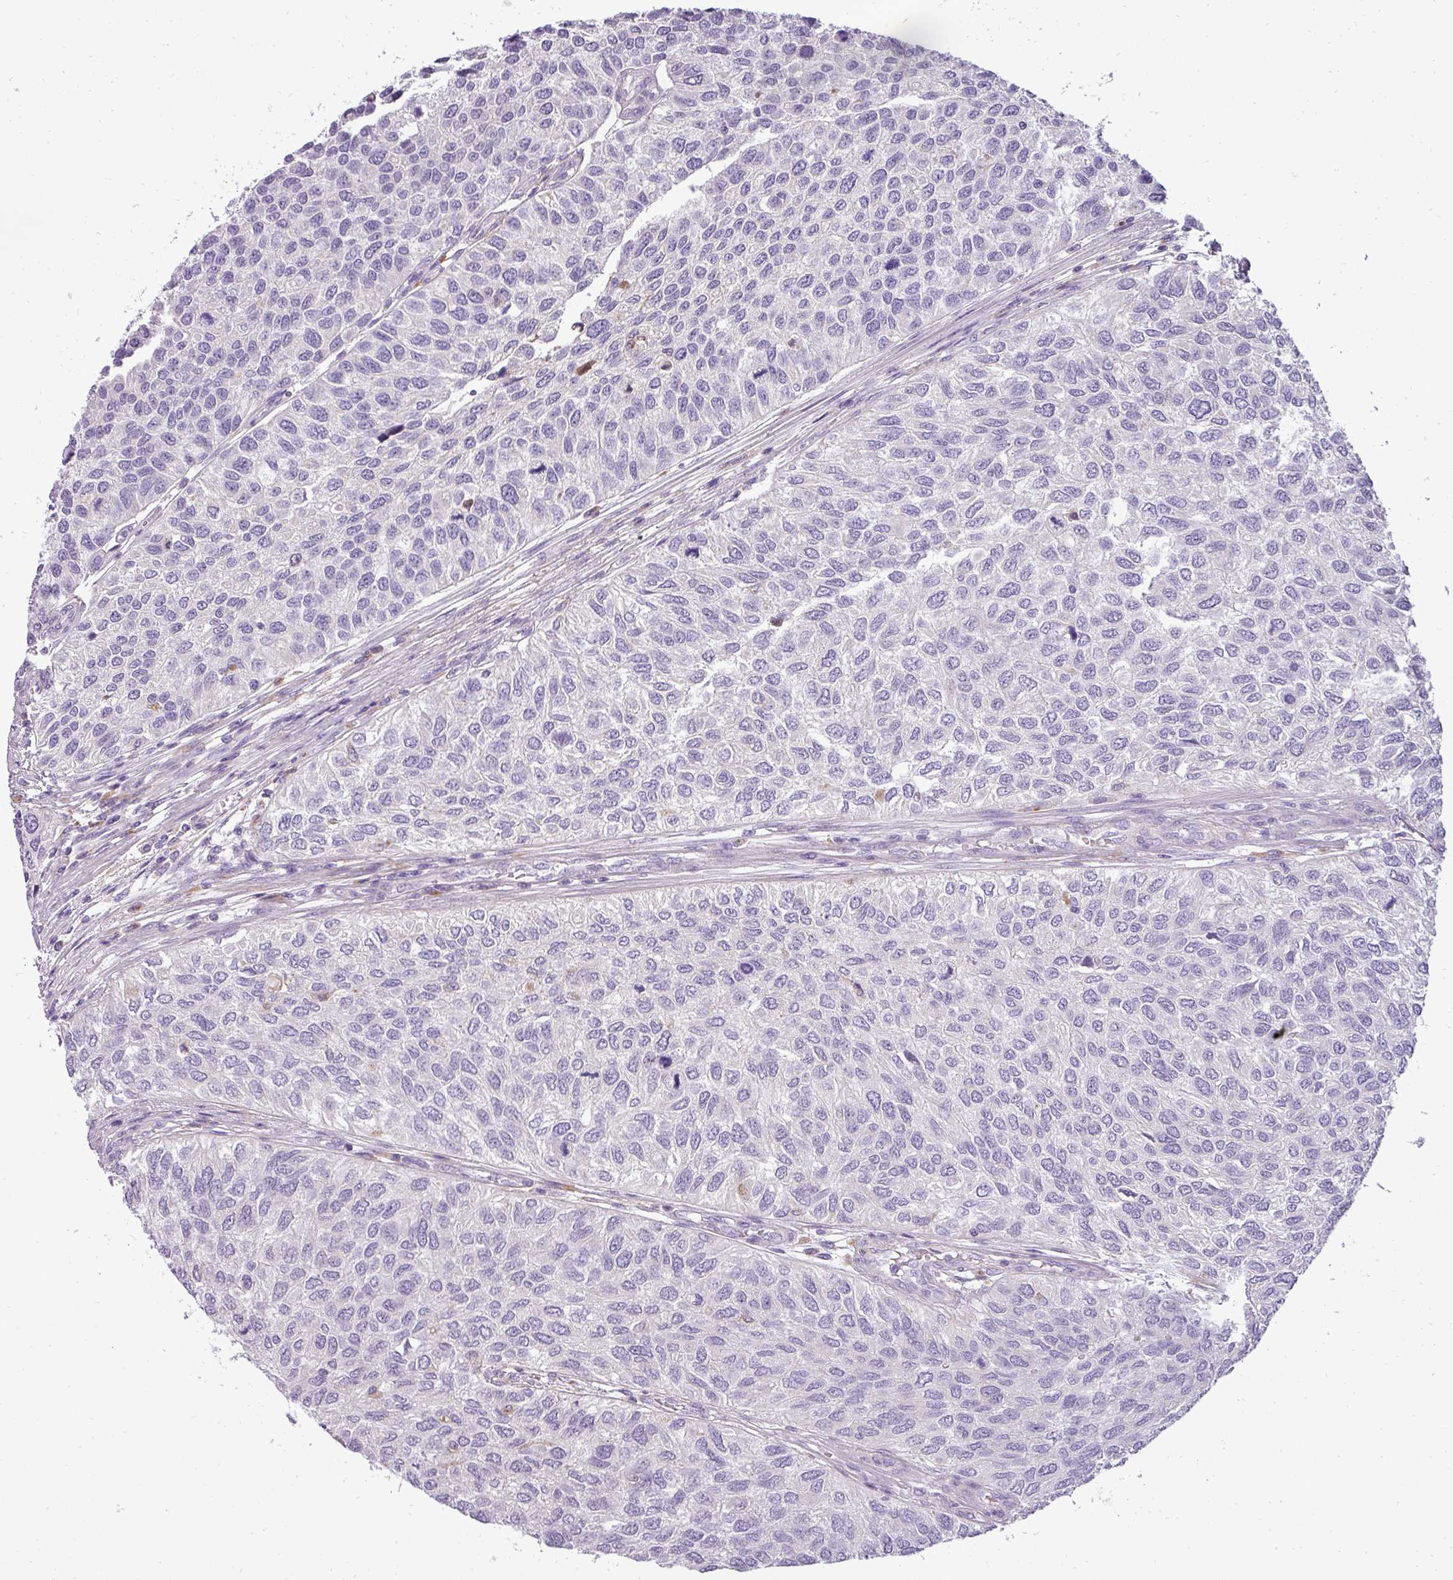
{"staining": {"intensity": "negative", "quantity": "none", "location": "none"}, "tissue": "urothelial cancer", "cell_type": "Tumor cells", "image_type": "cancer", "snomed": [{"axis": "morphology", "description": "Urothelial carcinoma, NOS"}, {"axis": "topography", "description": "Urinary bladder"}], "caption": "DAB (3,3'-diaminobenzidine) immunohistochemical staining of urothelial cancer reveals no significant expression in tumor cells.", "gene": "ATP6V1D", "patient": {"sex": "male", "age": 55}}